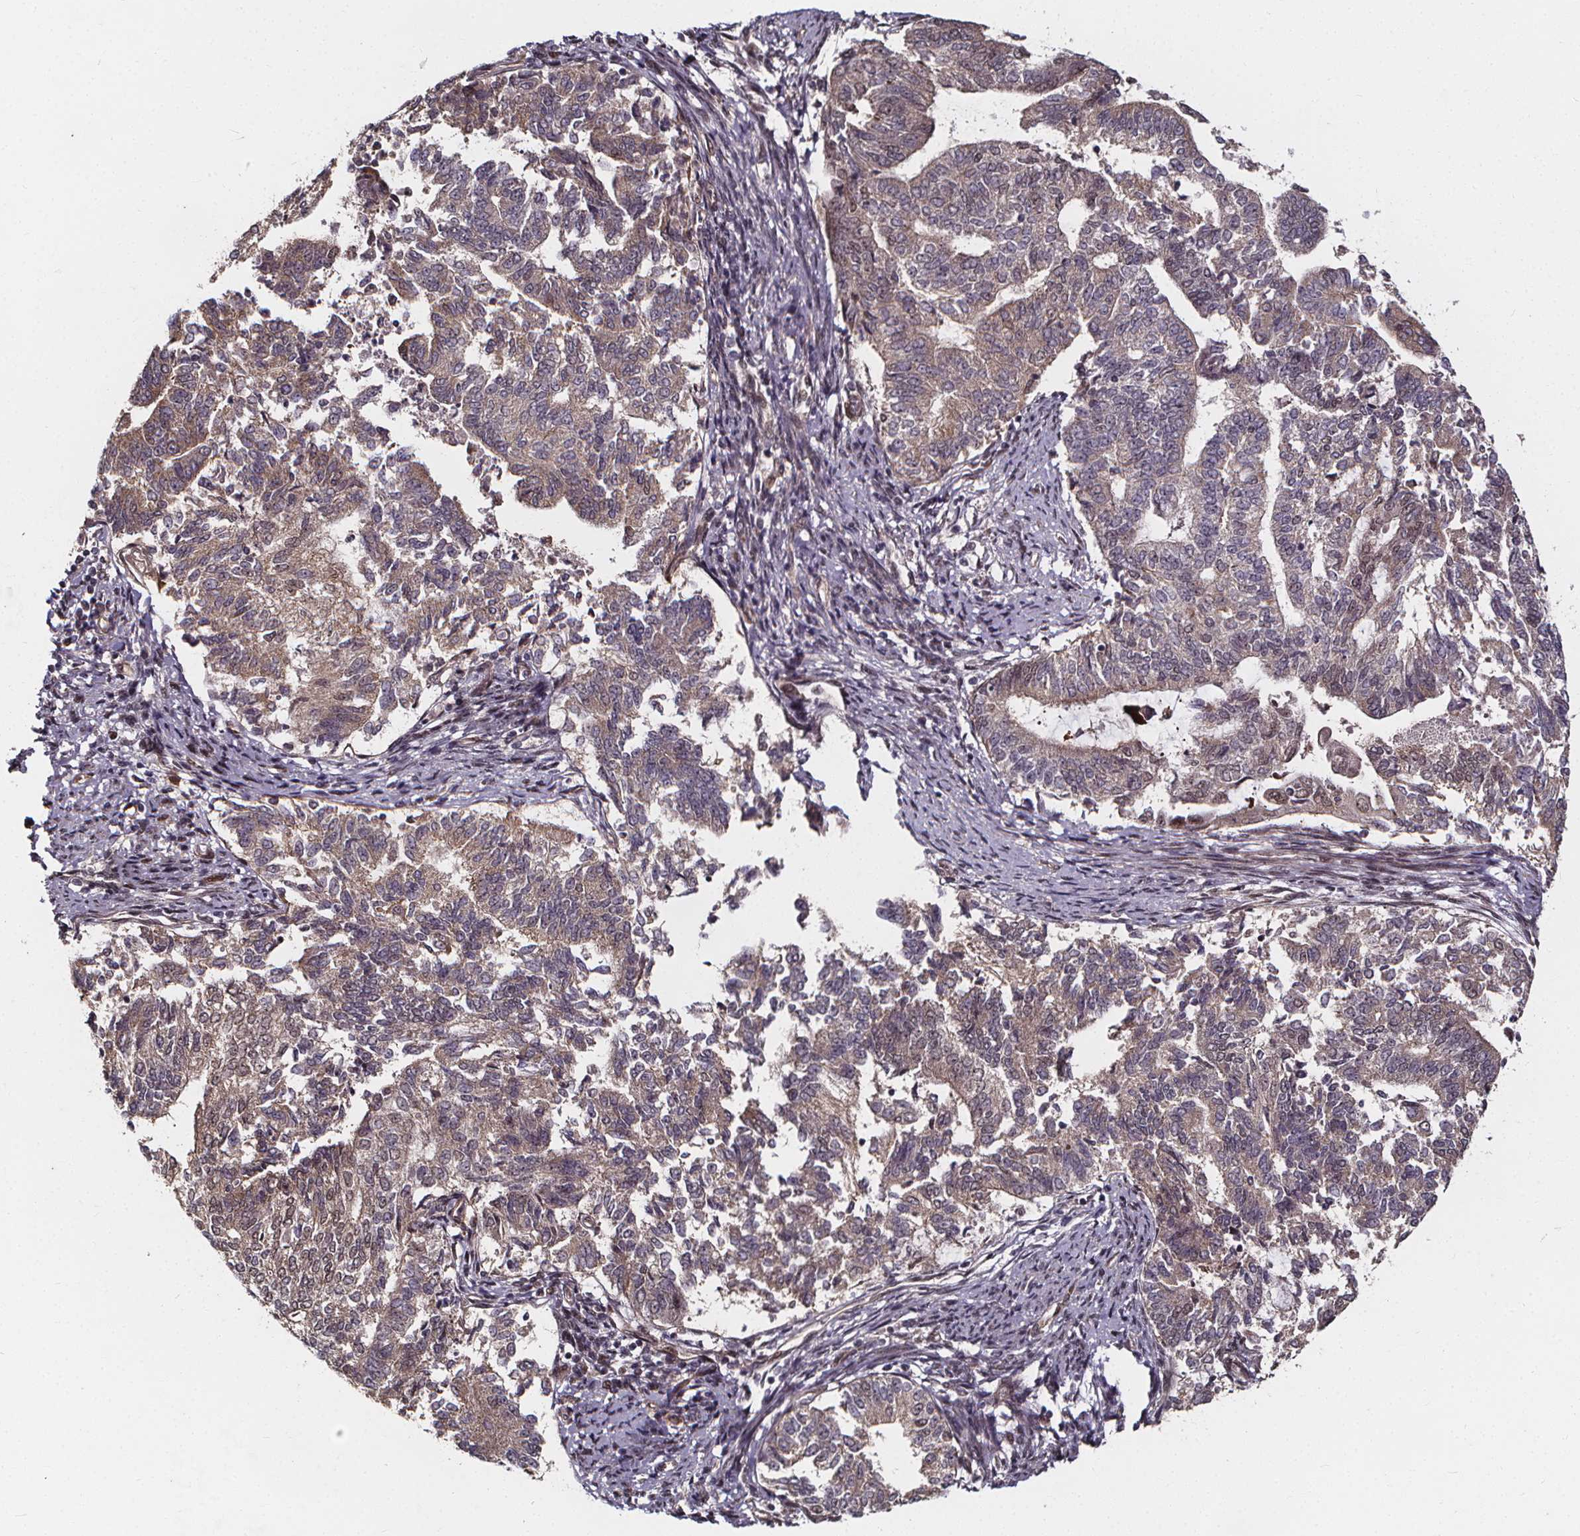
{"staining": {"intensity": "weak", "quantity": "<25%", "location": "cytoplasmic/membranous,nuclear"}, "tissue": "endometrial cancer", "cell_type": "Tumor cells", "image_type": "cancer", "snomed": [{"axis": "morphology", "description": "Adenocarcinoma, NOS"}, {"axis": "topography", "description": "Endometrium"}], "caption": "Human endometrial cancer (adenocarcinoma) stained for a protein using immunohistochemistry shows no positivity in tumor cells.", "gene": "DDIT3", "patient": {"sex": "female", "age": 65}}